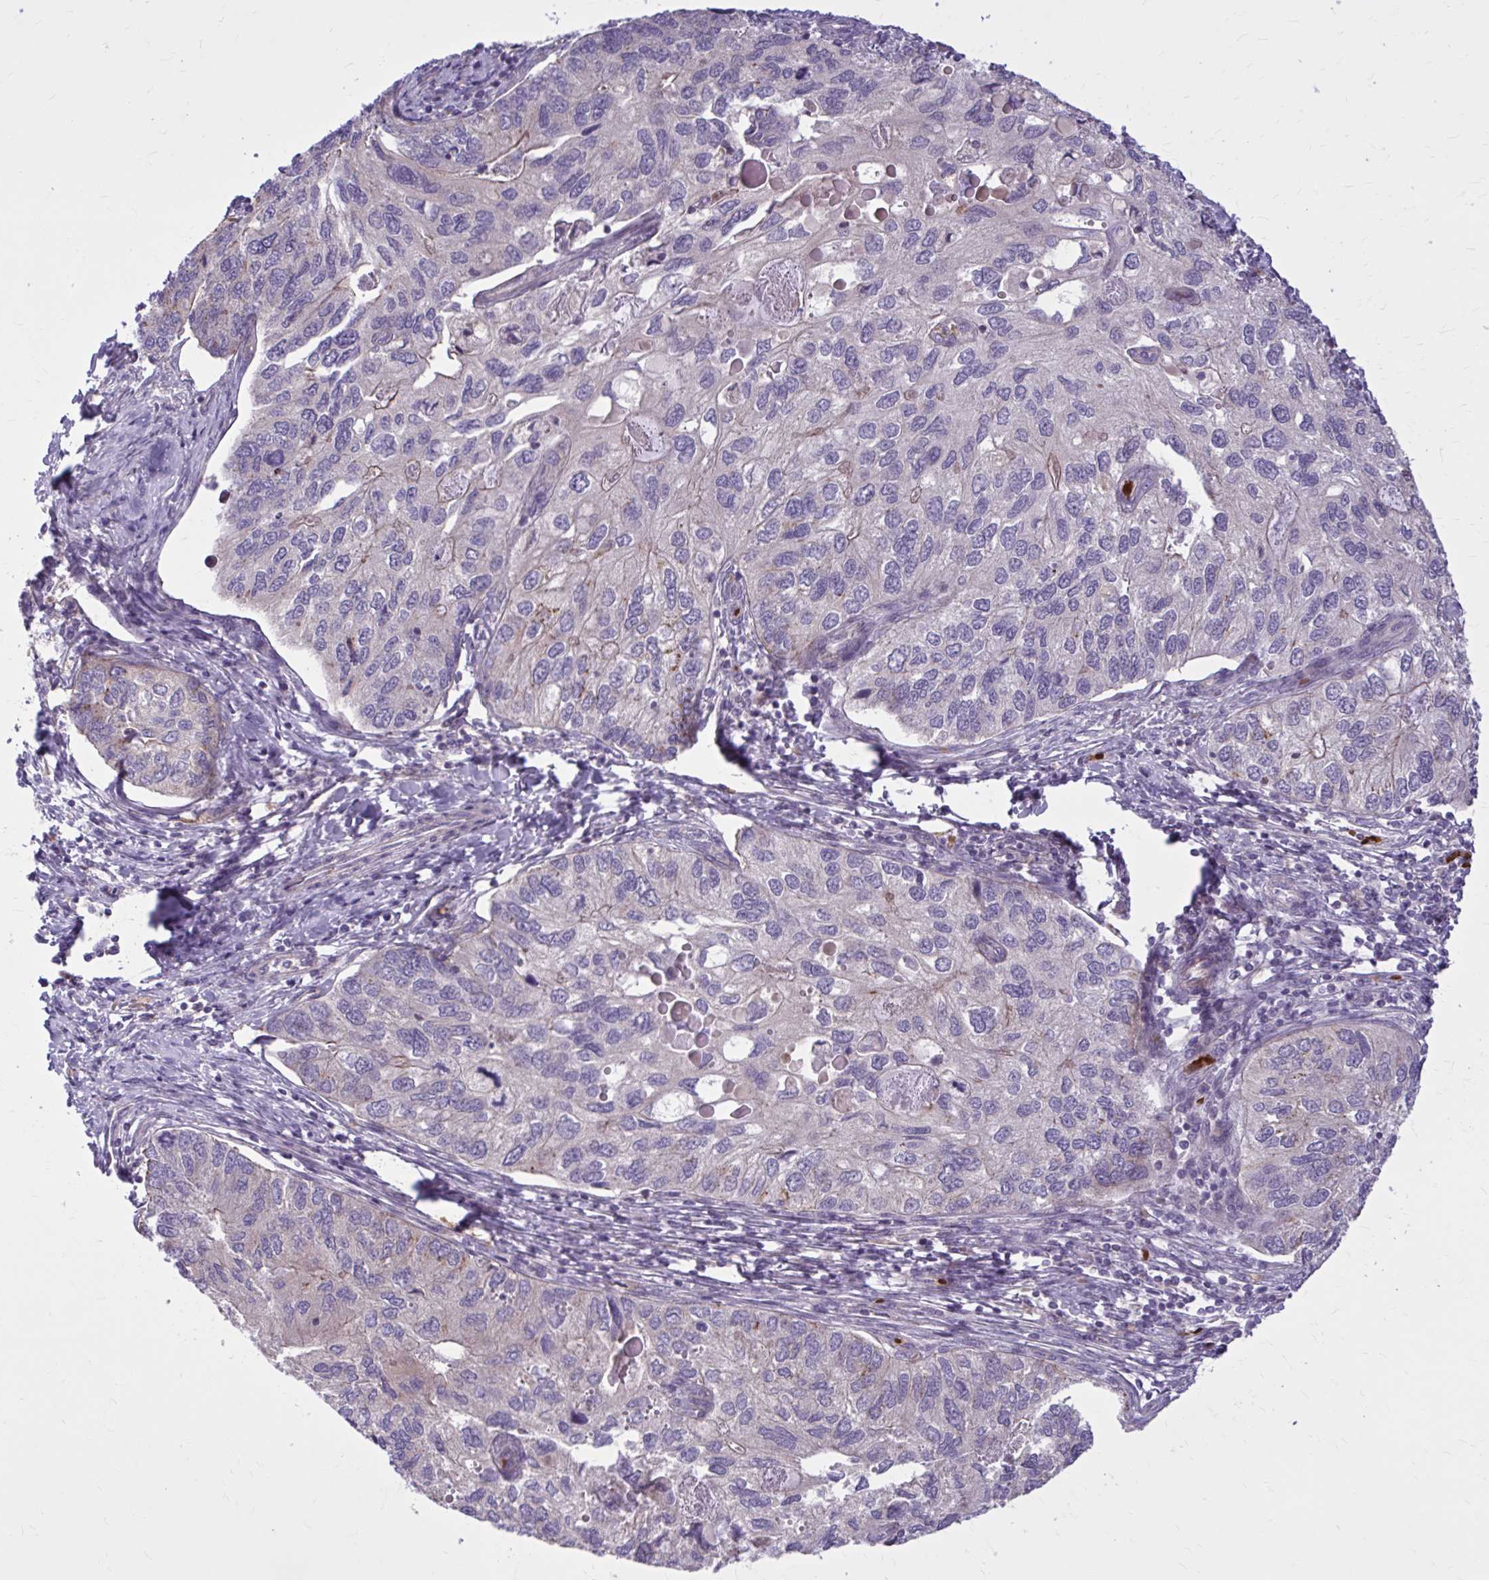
{"staining": {"intensity": "negative", "quantity": "none", "location": "none"}, "tissue": "endometrial cancer", "cell_type": "Tumor cells", "image_type": "cancer", "snomed": [{"axis": "morphology", "description": "Carcinoma, NOS"}, {"axis": "topography", "description": "Uterus"}], "caption": "DAB (3,3'-diaminobenzidine) immunohistochemical staining of endometrial cancer displays no significant expression in tumor cells. (Stains: DAB IHC with hematoxylin counter stain, Microscopy: brightfield microscopy at high magnification).", "gene": "SNF8", "patient": {"sex": "female", "age": 76}}